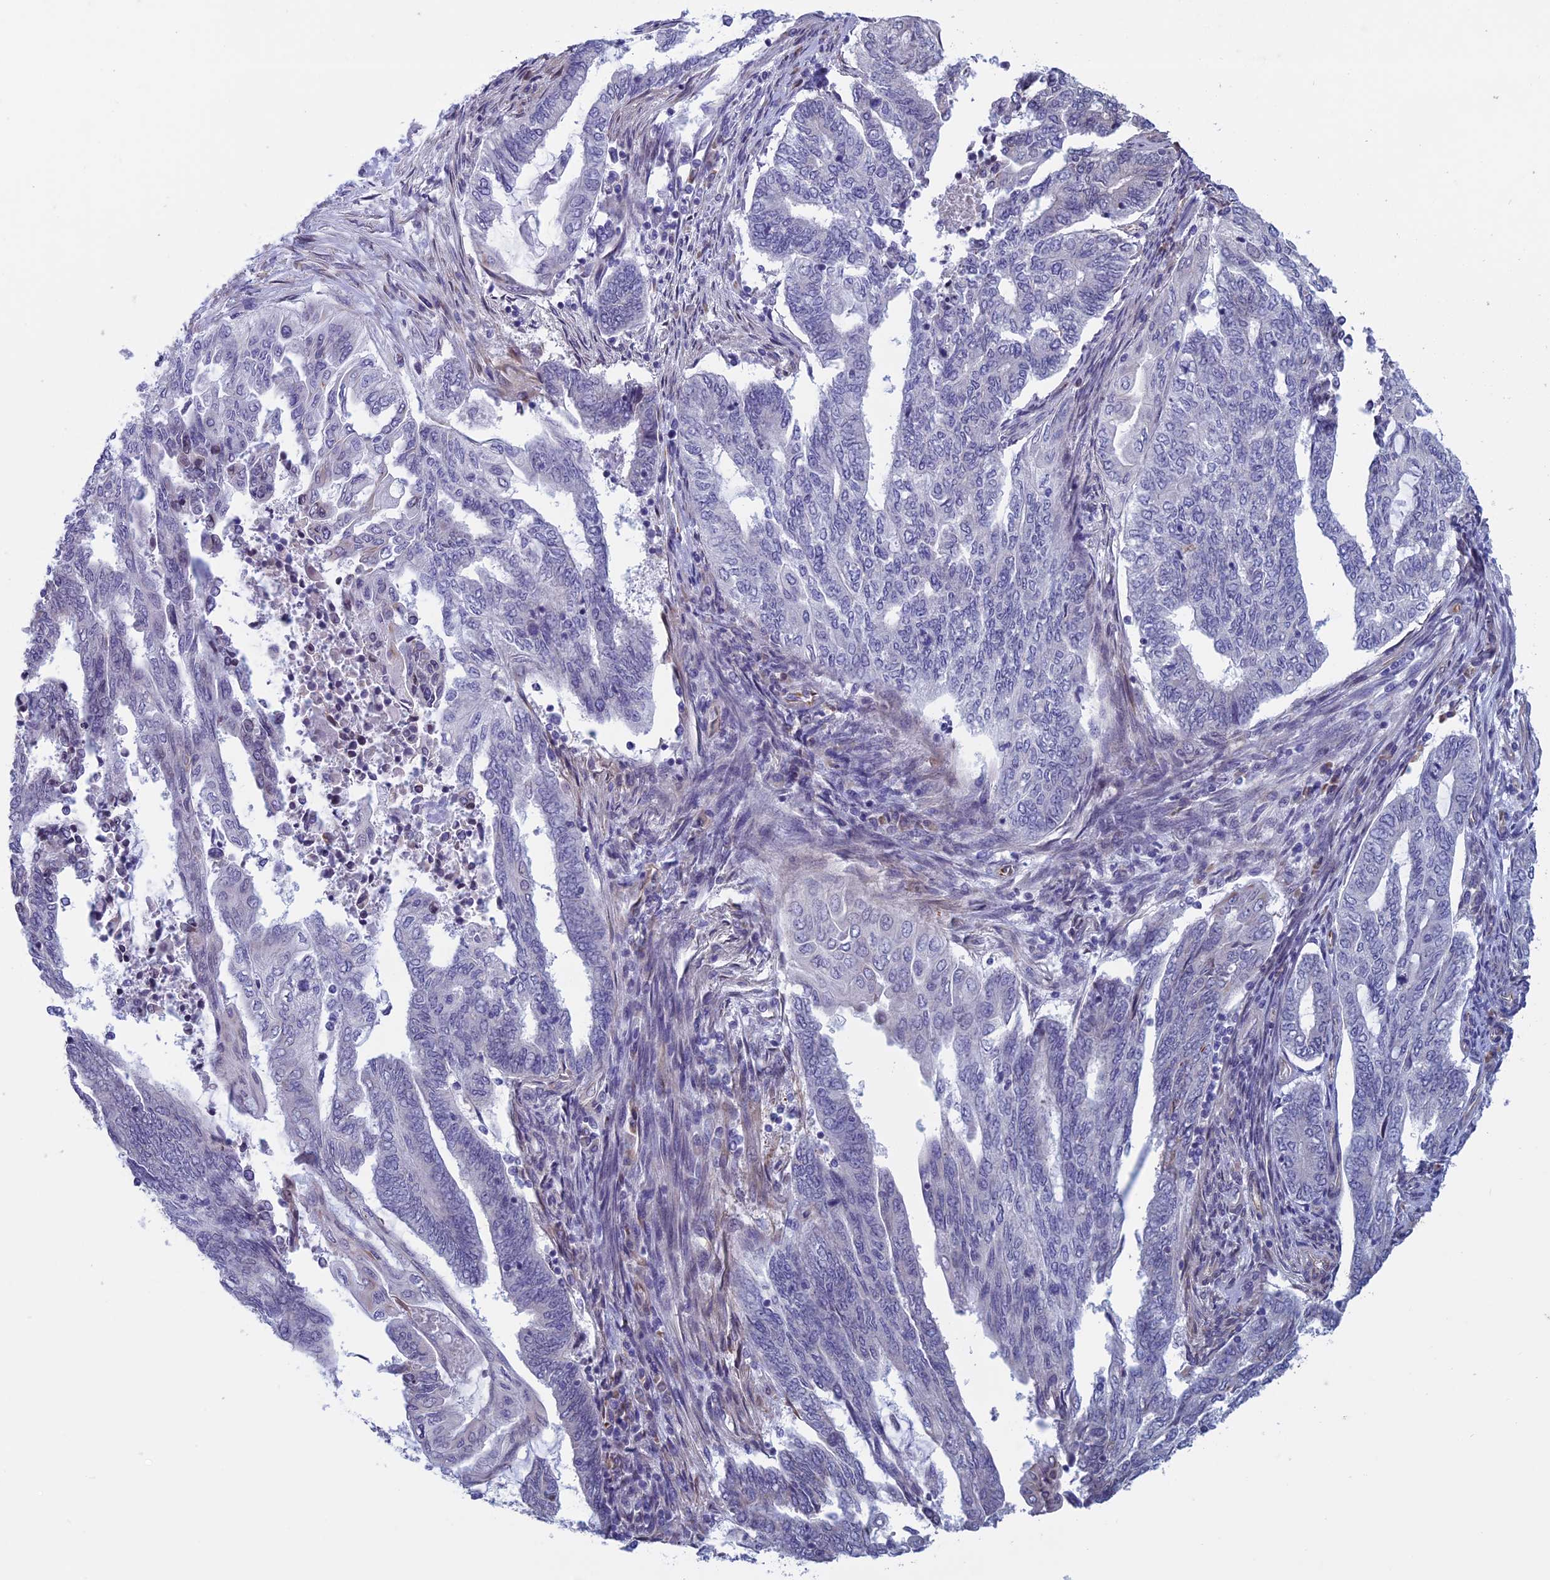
{"staining": {"intensity": "negative", "quantity": "none", "location": "none"}, "tissue": "endometrial cancer", "cell_type": "Tumor cells", "image_type": "cancer", "snomed": [{"axis": "morphology", "description": "Adenocarcinoma, NOS"}, {"axis": "topography", "description": "Uterus"}, {"axis": "topography", "description": "Endometrium"}], "caption": "Tumor cells are negative for protein expression in human adenocarcinoma (endometrial).", "gene": "BCL2L10", "patient": {"sex": "female", "age": 70}}